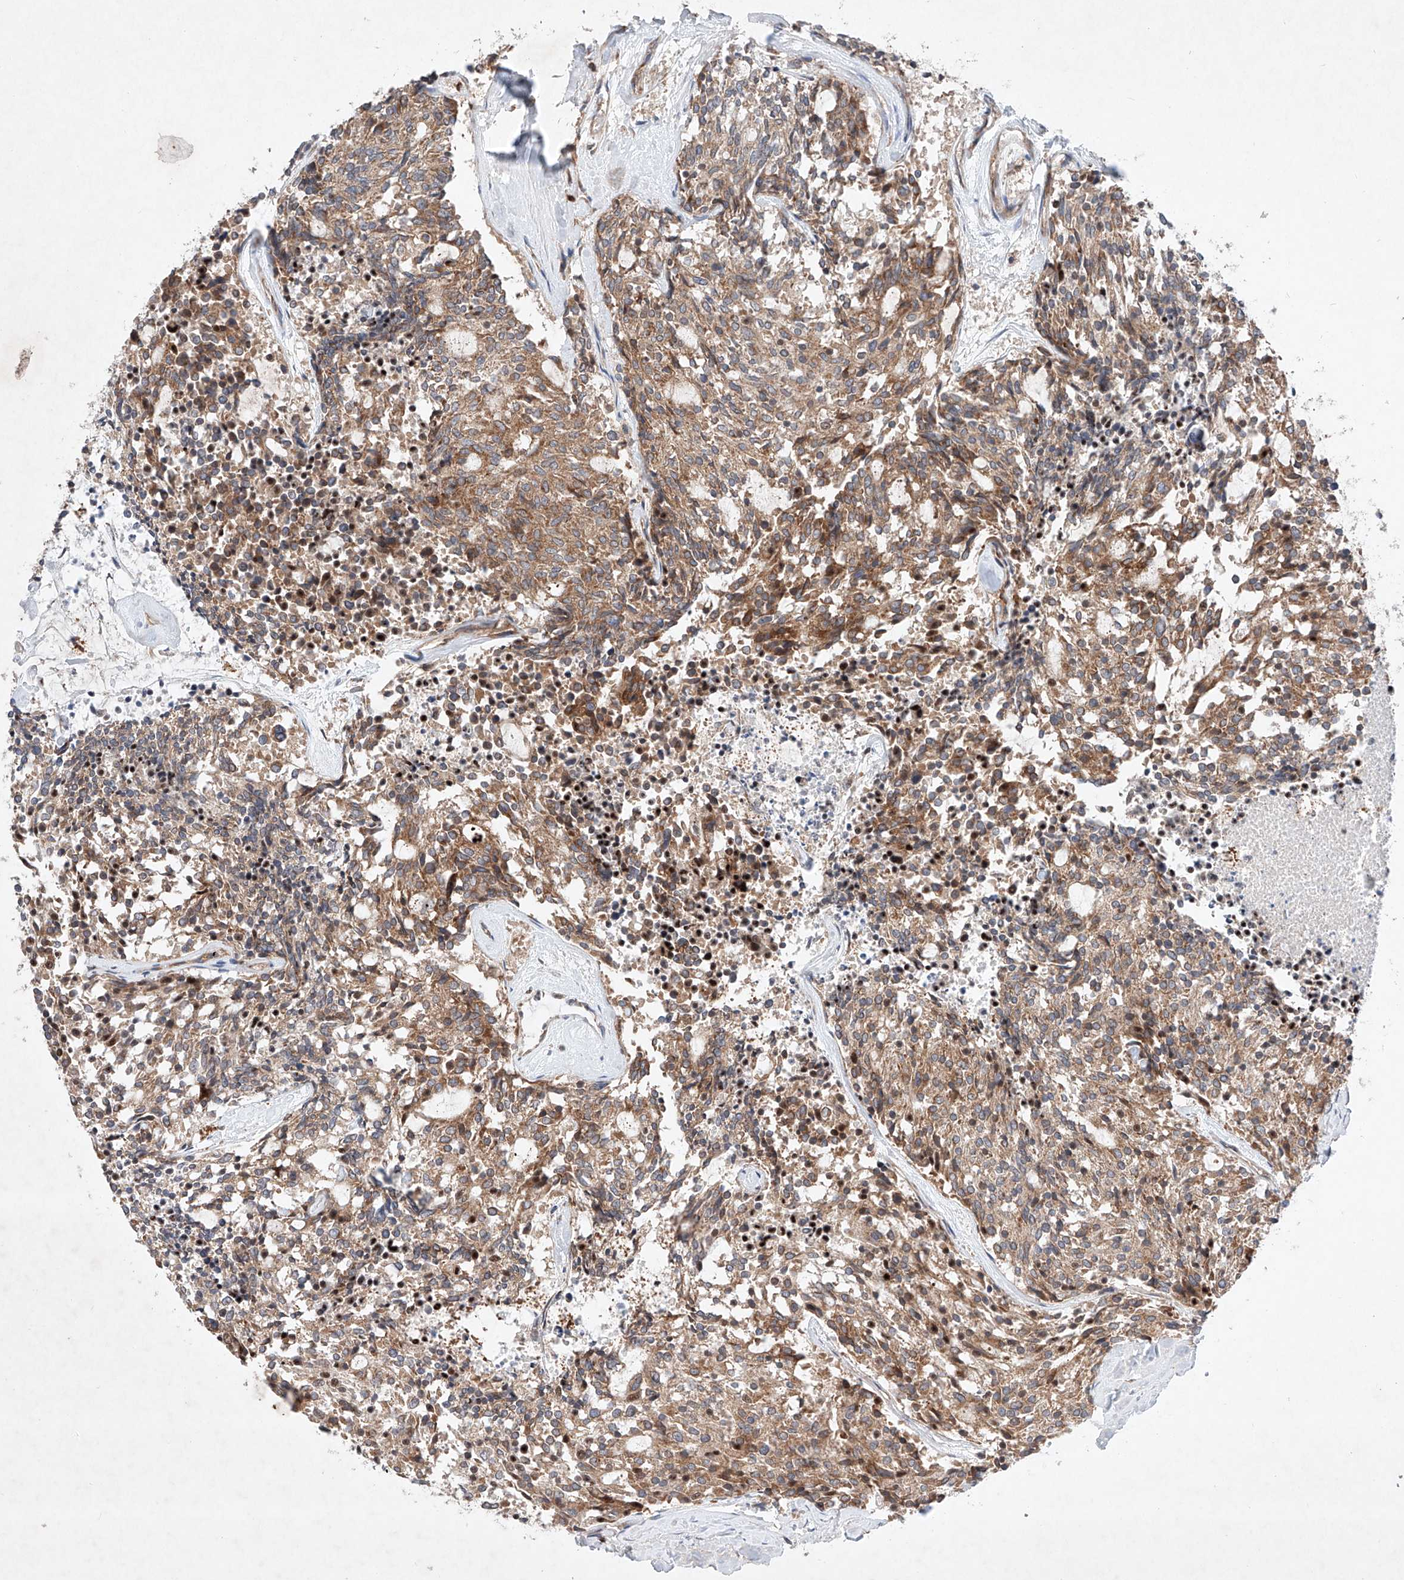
{"staining": {"intensity": "moderate", "quantity": ">75%", "location": "cytoplasmic/membranous"}, "tissue": "carcinoid", "cell_type": "Tumor cells", "image_type": "cancer", "snomed": [{"axis": "morphology", "description": "Carcinoid, malignant, NOS"}, {"axis": "topography", "description": "Pancreas"}], "caption": "Protein analysis of carcinoid (malignant) tissue exhibits moderate cytoplasmic/membranous positivity in approximately >75% of tumor cells.", "gene": "FASTK", "patient": {"sex": "female", "age": 54}}